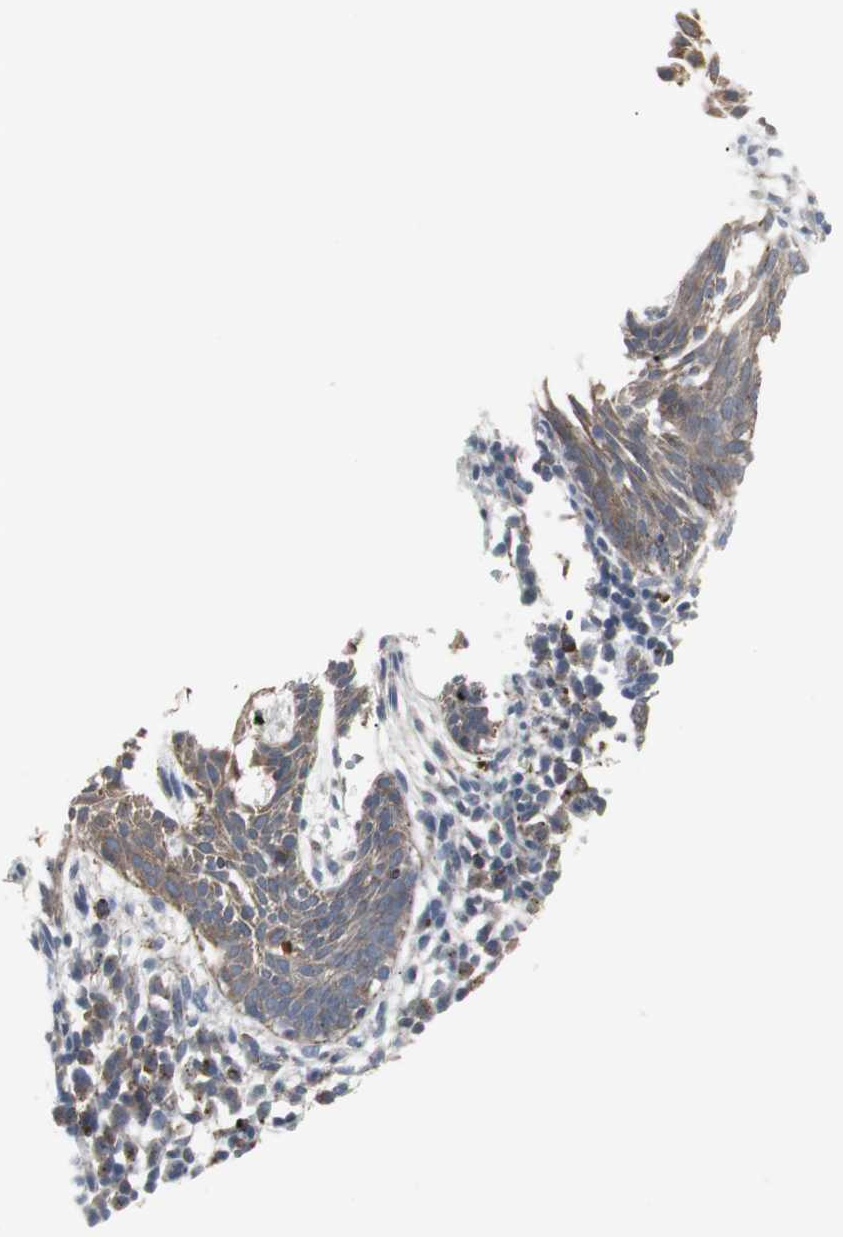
{"staining": {"intensity": "moderate", "quantity": ">75%", "location": "cytoplasmic/membranous"}, "tissue": "skin cancer", "cell_type": "Tumor cells", "image_type": "cancer", "snomed": [{"axis": "morphology", "description": "Normal tissue, NOS"}, {"axis": "morphology", "description": "Basal cell carcinoma"}, {"axis": "topography", "description": "Skin"}], "caption": "Basal cell carcinoma (skin) stained for a protein exhibits moderate cytoplasmic/membranous positivity in tumor cells. (brown staining indicates protein expression, while blue staining denotes nuclei).", "gene": "GBA1", "patient": {"sex": "female", "age": 69}}